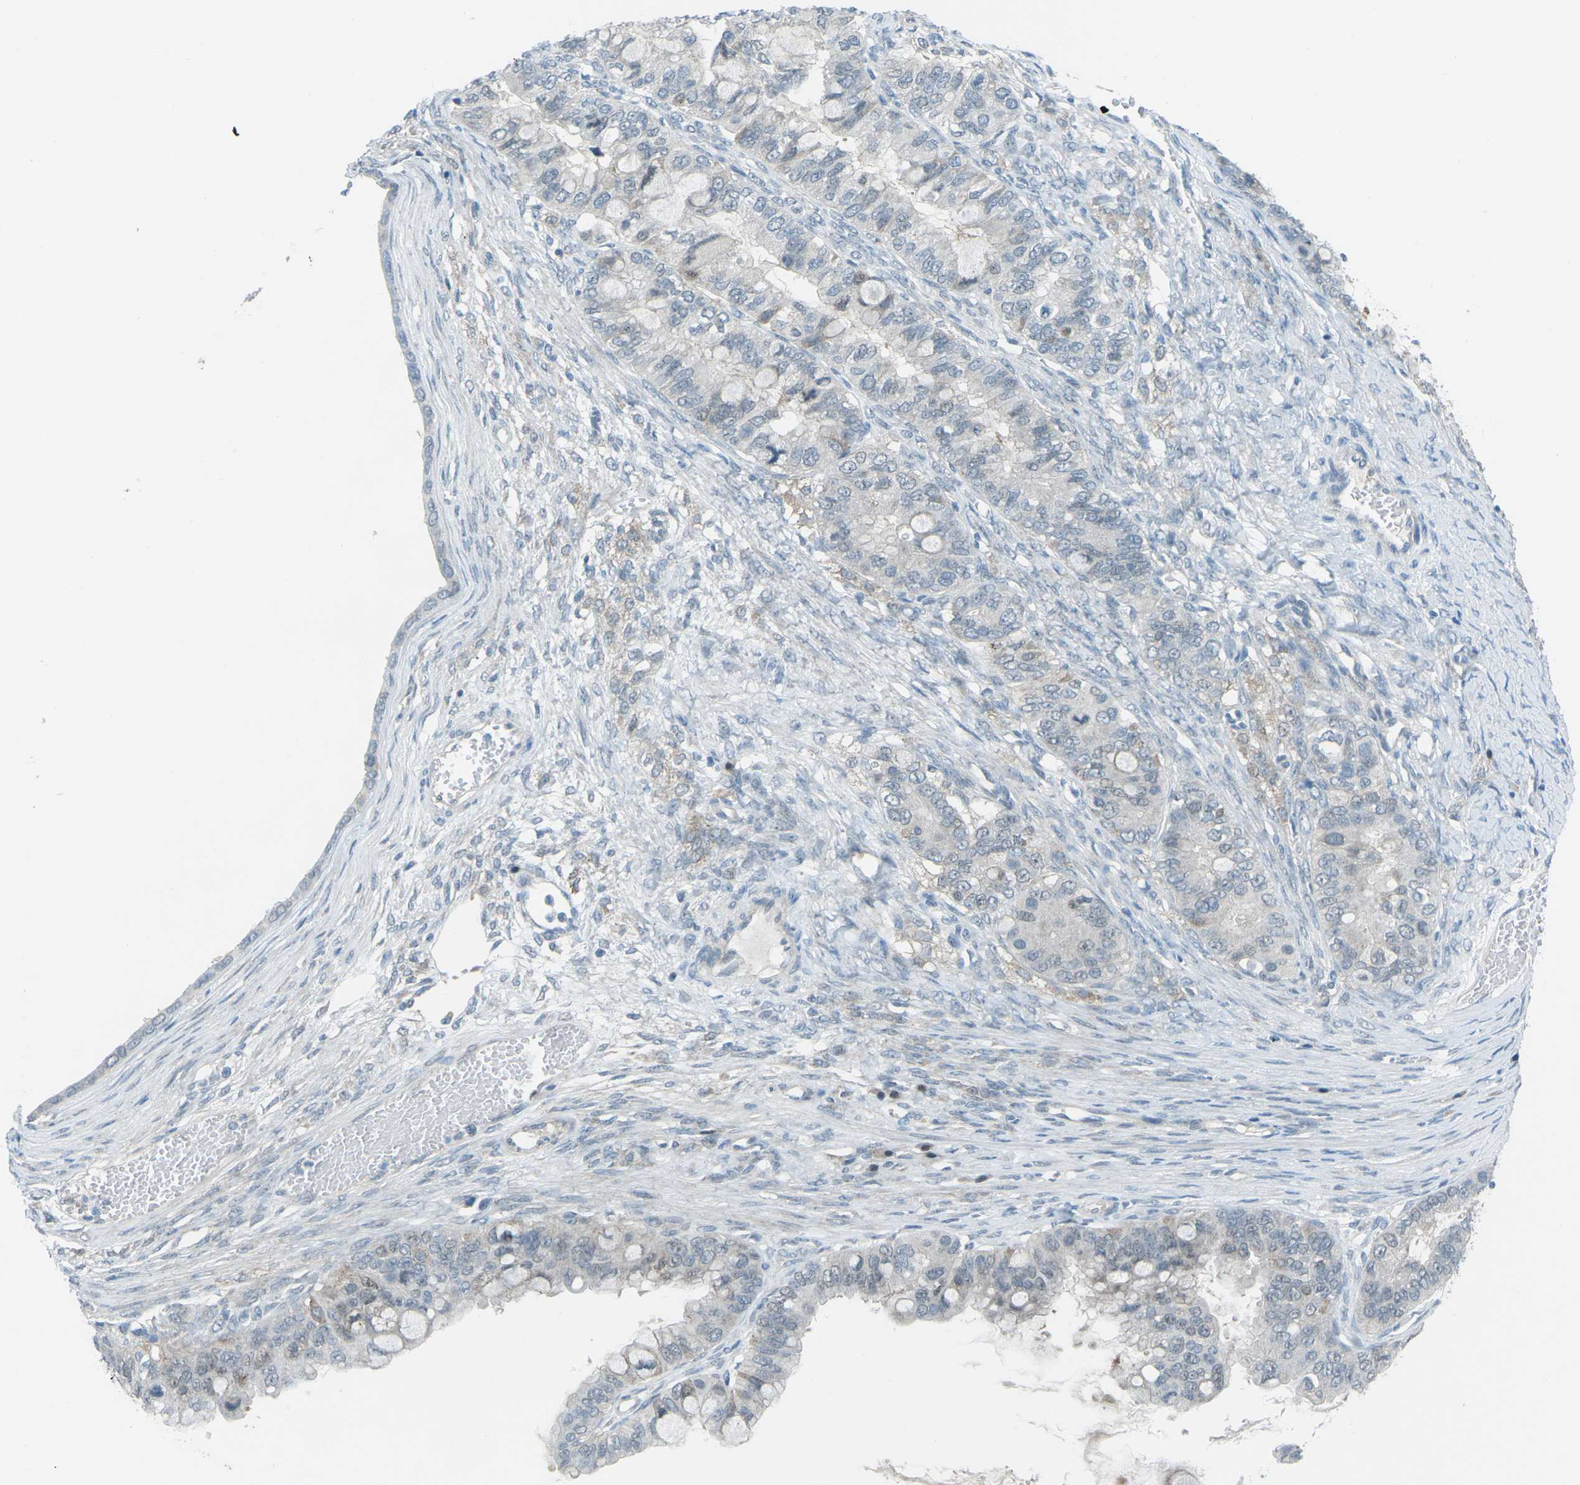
{"staining": {"intensity": "negative", "quantity": "none", "location": "none"}, "tissue": "ovarian cancer", "cell_type": "Tumor cells", "image_type": "cancer", "snomed": [{"axis": "morphology", "description": "Cystadenocarcinoma, mucinous, NOS"}, {"axis": "topography", "description": "Ovary"}], "caption": "Protein analysis of ovarian cancer (mucinous cystadenocarcinoma) shows no significant staining in tumor cells.", "gene": "PRKCA", "patient": {"sex": "female", "age": 80}}